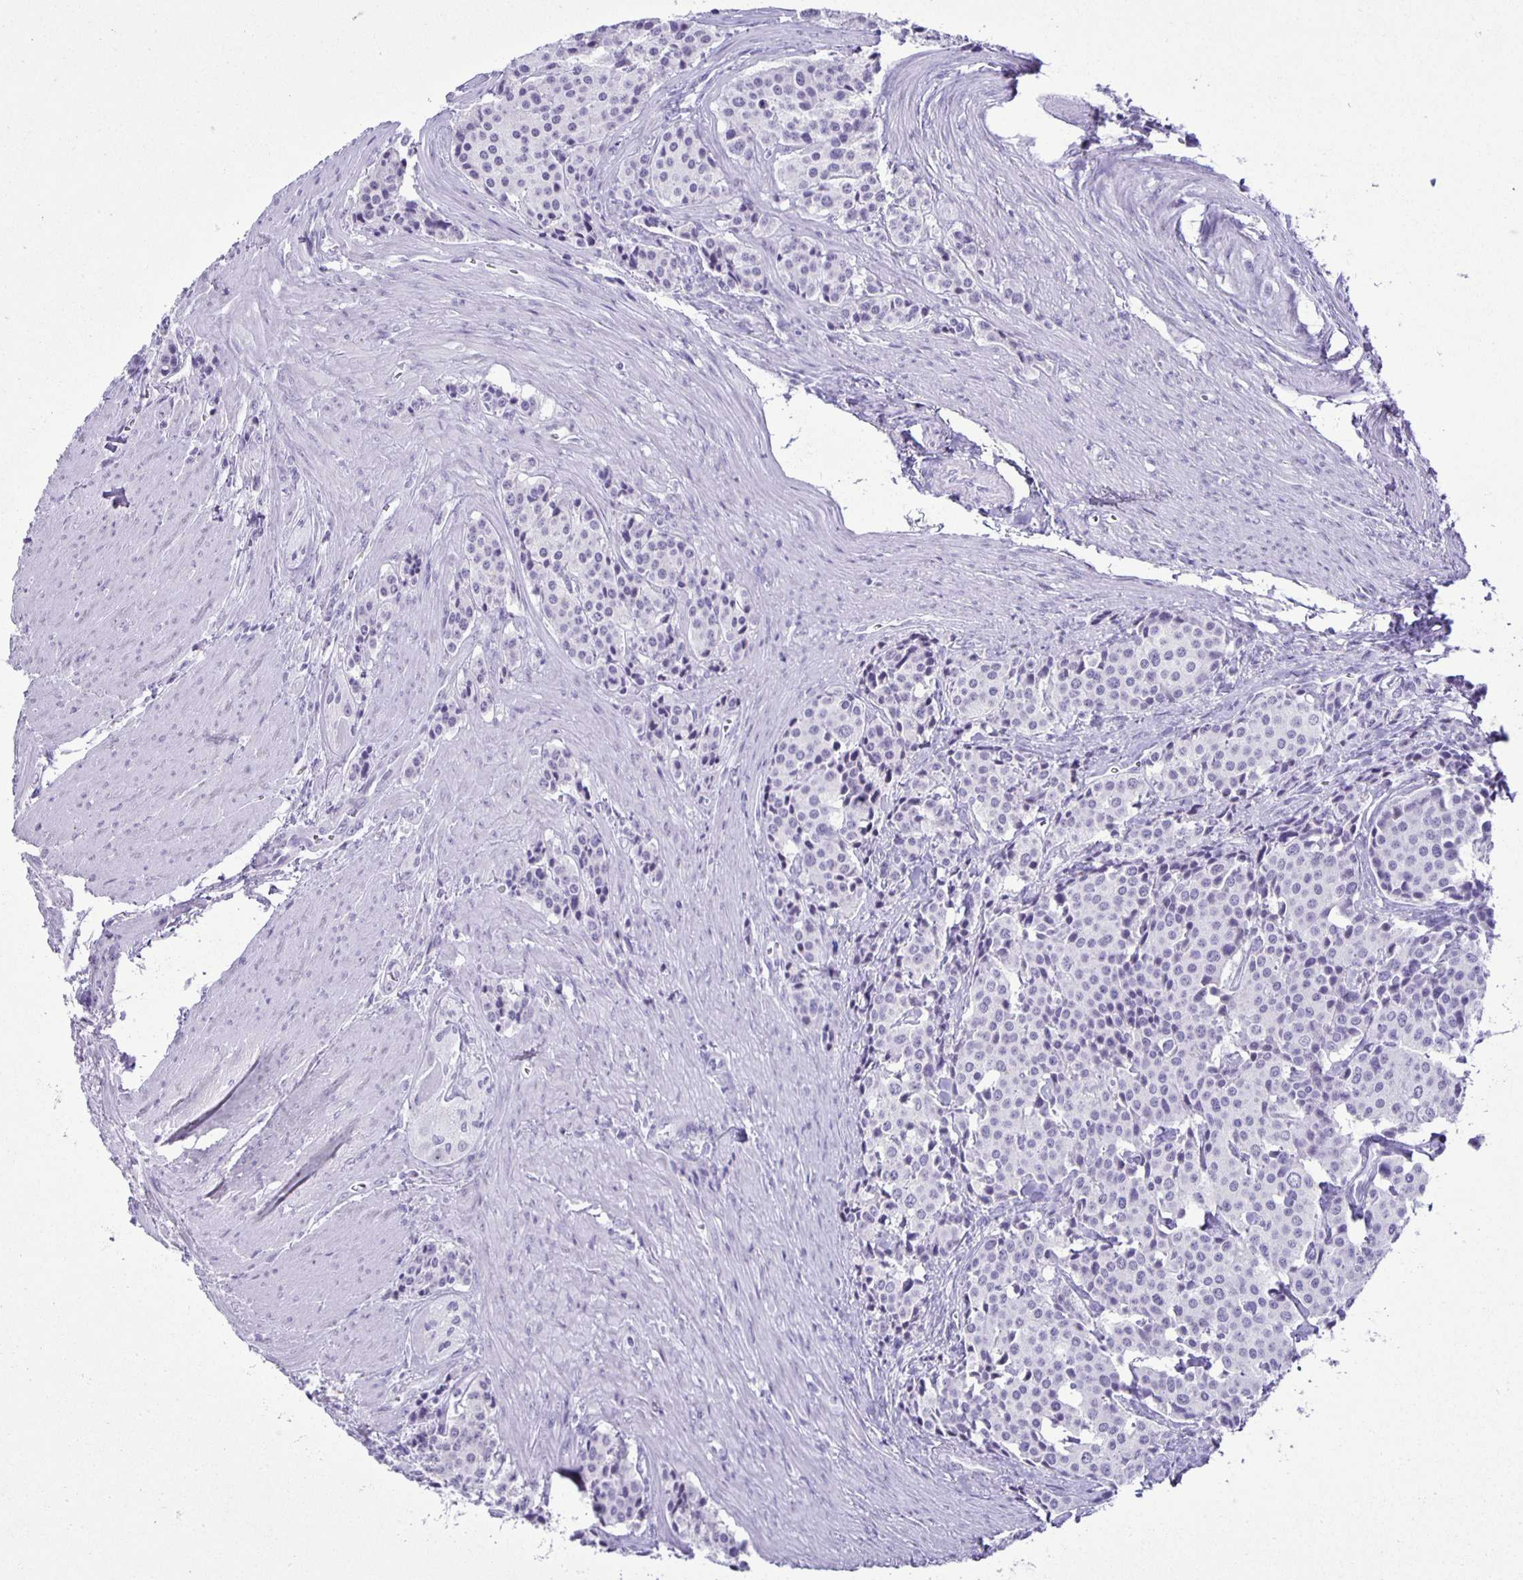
{"staining": {"intensity": "negative", "quantity": "none", "location": "none"}, "tissue": "carcinoid", "cell_type": "Tumor cells", "image_type": "cancer", "snomed": [{"axis": "morphology", "description": "Carcinoid, malignant, NOS"}, {"axis": "topography", "description": "Small intestine"}], "caption": "An immunohistochemistry (IHC) image of carcinoid is shown. There is no staining in tumor cells of carcinoid.", "gene": "EZHIP", "patient": {"sex": "male", "age": 73}}